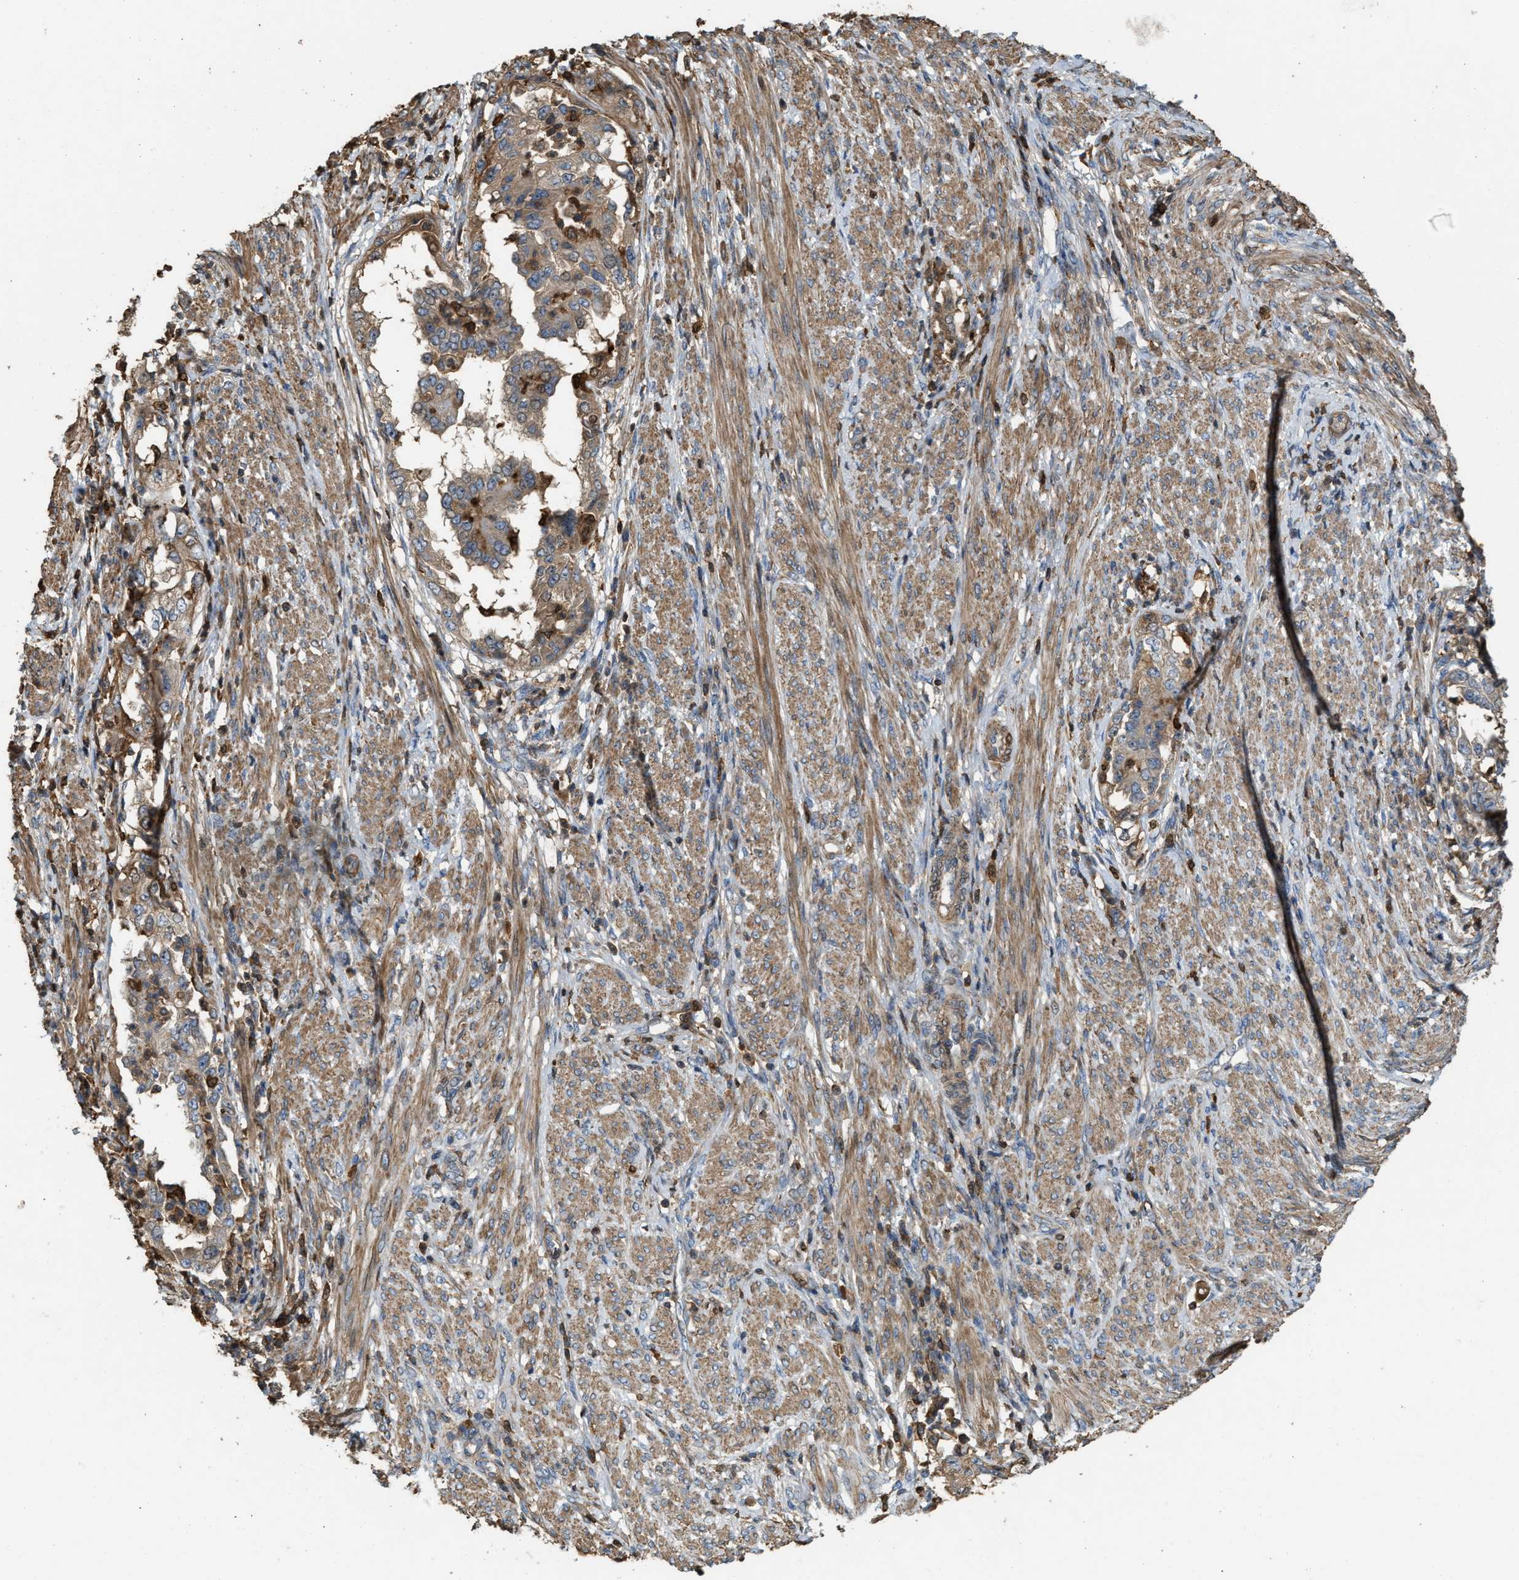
{"staining": {"intensity": "weak", "quantity": ">75%", "location": "cytoplasmic/membranous"}, "tissue": "endometrial cancer", "cell_type": "Tumor cells", "image_type": "cancer", "snomed": [{"axis": "morphology", "description": "Adenocarcinoma, NOS"}, {"axis": "topography", "description": "Endometrium"}], "caption": "A histopathology image showing weak cytoplasmic/membranous positivity in approximately >75% of tumor cells in endometrial adenocarcinoma, as visualized by brown immunohistochemical staining.", "gene": "SERPINB5", "patient": {"sex": "female", "age": 85}}